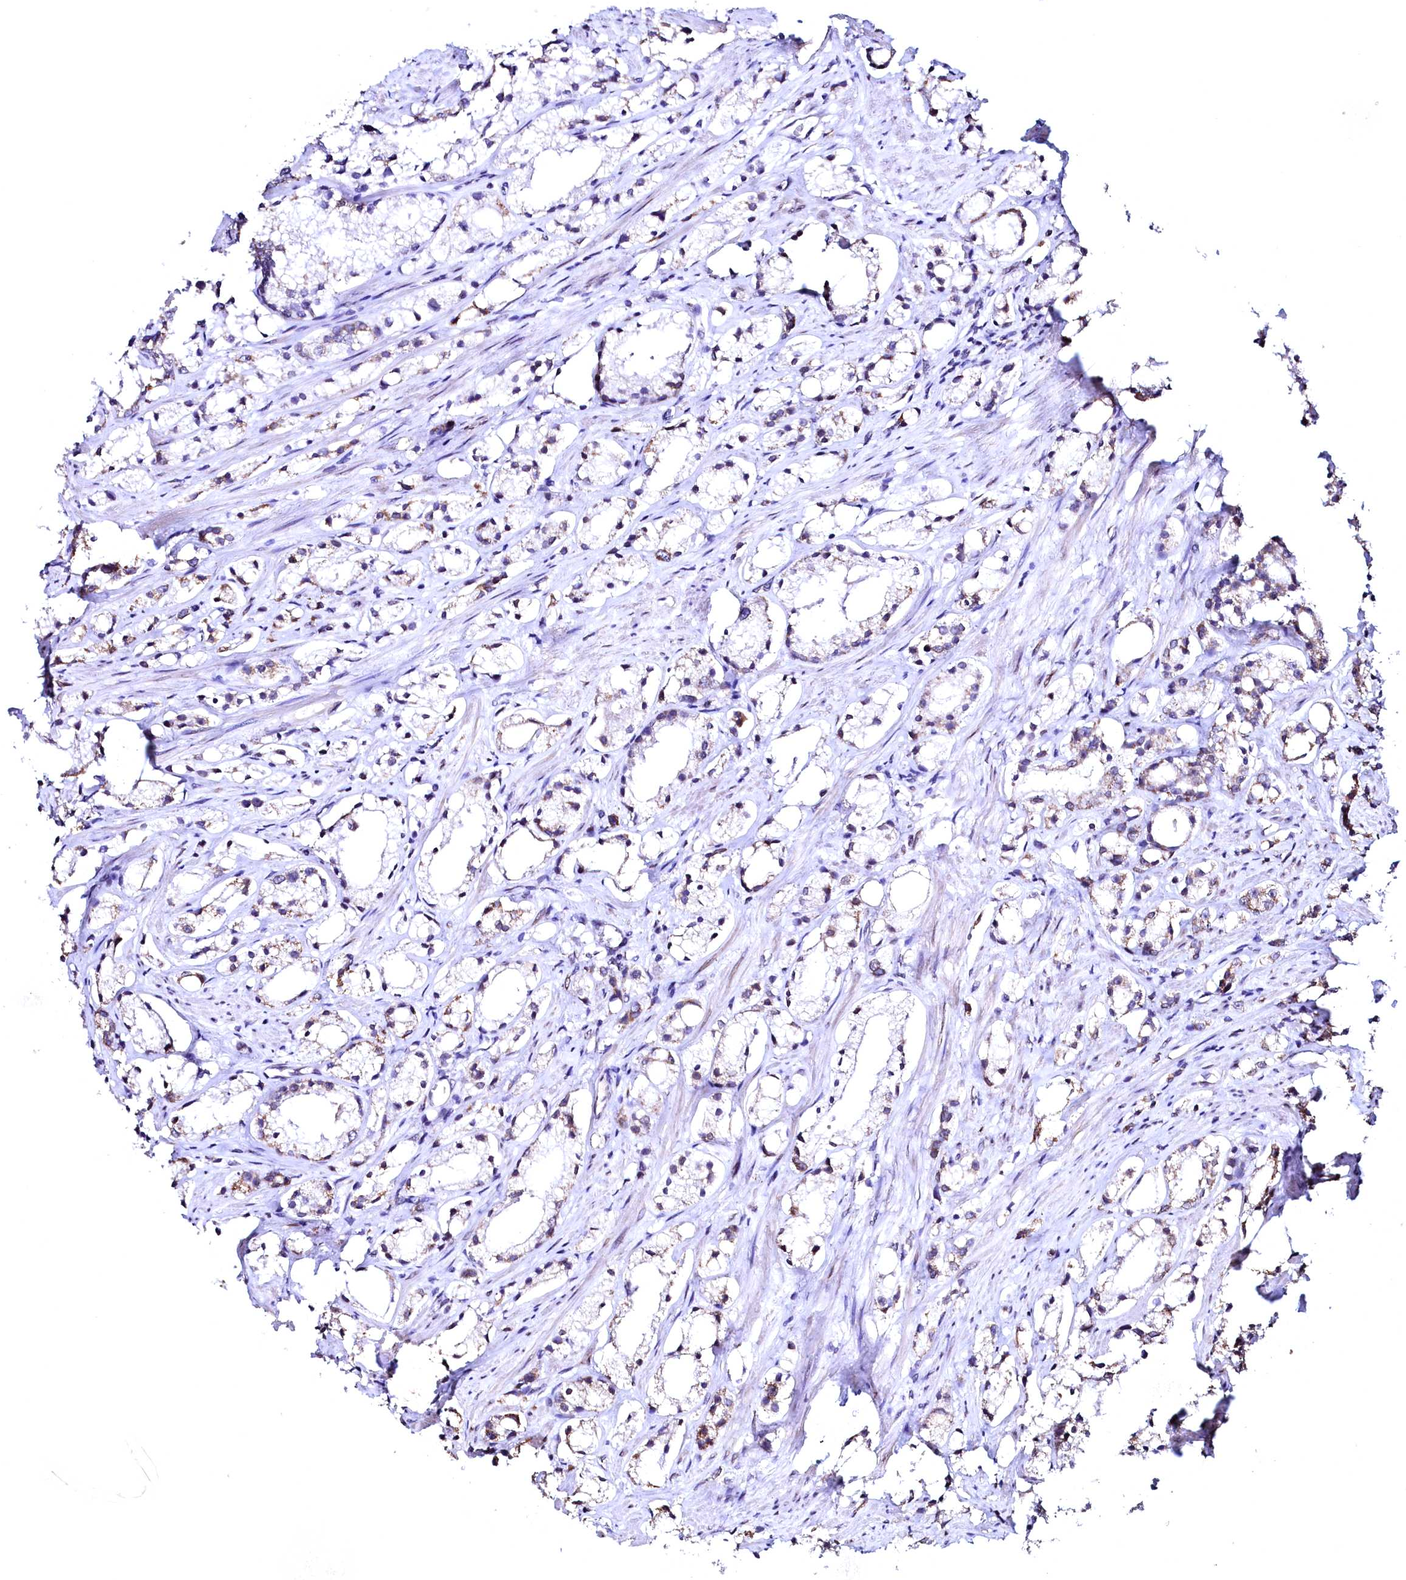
{"staining": {"intensity": "moderate", "quantity": "<25%", "location": "cytoplasmic/membranous"}, "tissue": "prostate cancer", "cell_type": "Tumor cells", "image_type": "cancer", "snomed": [{"axis": "morphology", "description": "Adenocarcinoma, High grade"}, {"axis": "topography", "description": "Prostate"}], "caption": "Immunohistochemistry (DAB) staining of human prostate cancer (high-grade adenocarcinoma) displays moderate cytoplasmic/membranous protein expression in approximately <25% of tumor cells. Nuclei are stained in blue.", "gene": "HAND1", "patient": {"sex": "male", "age": 66}}